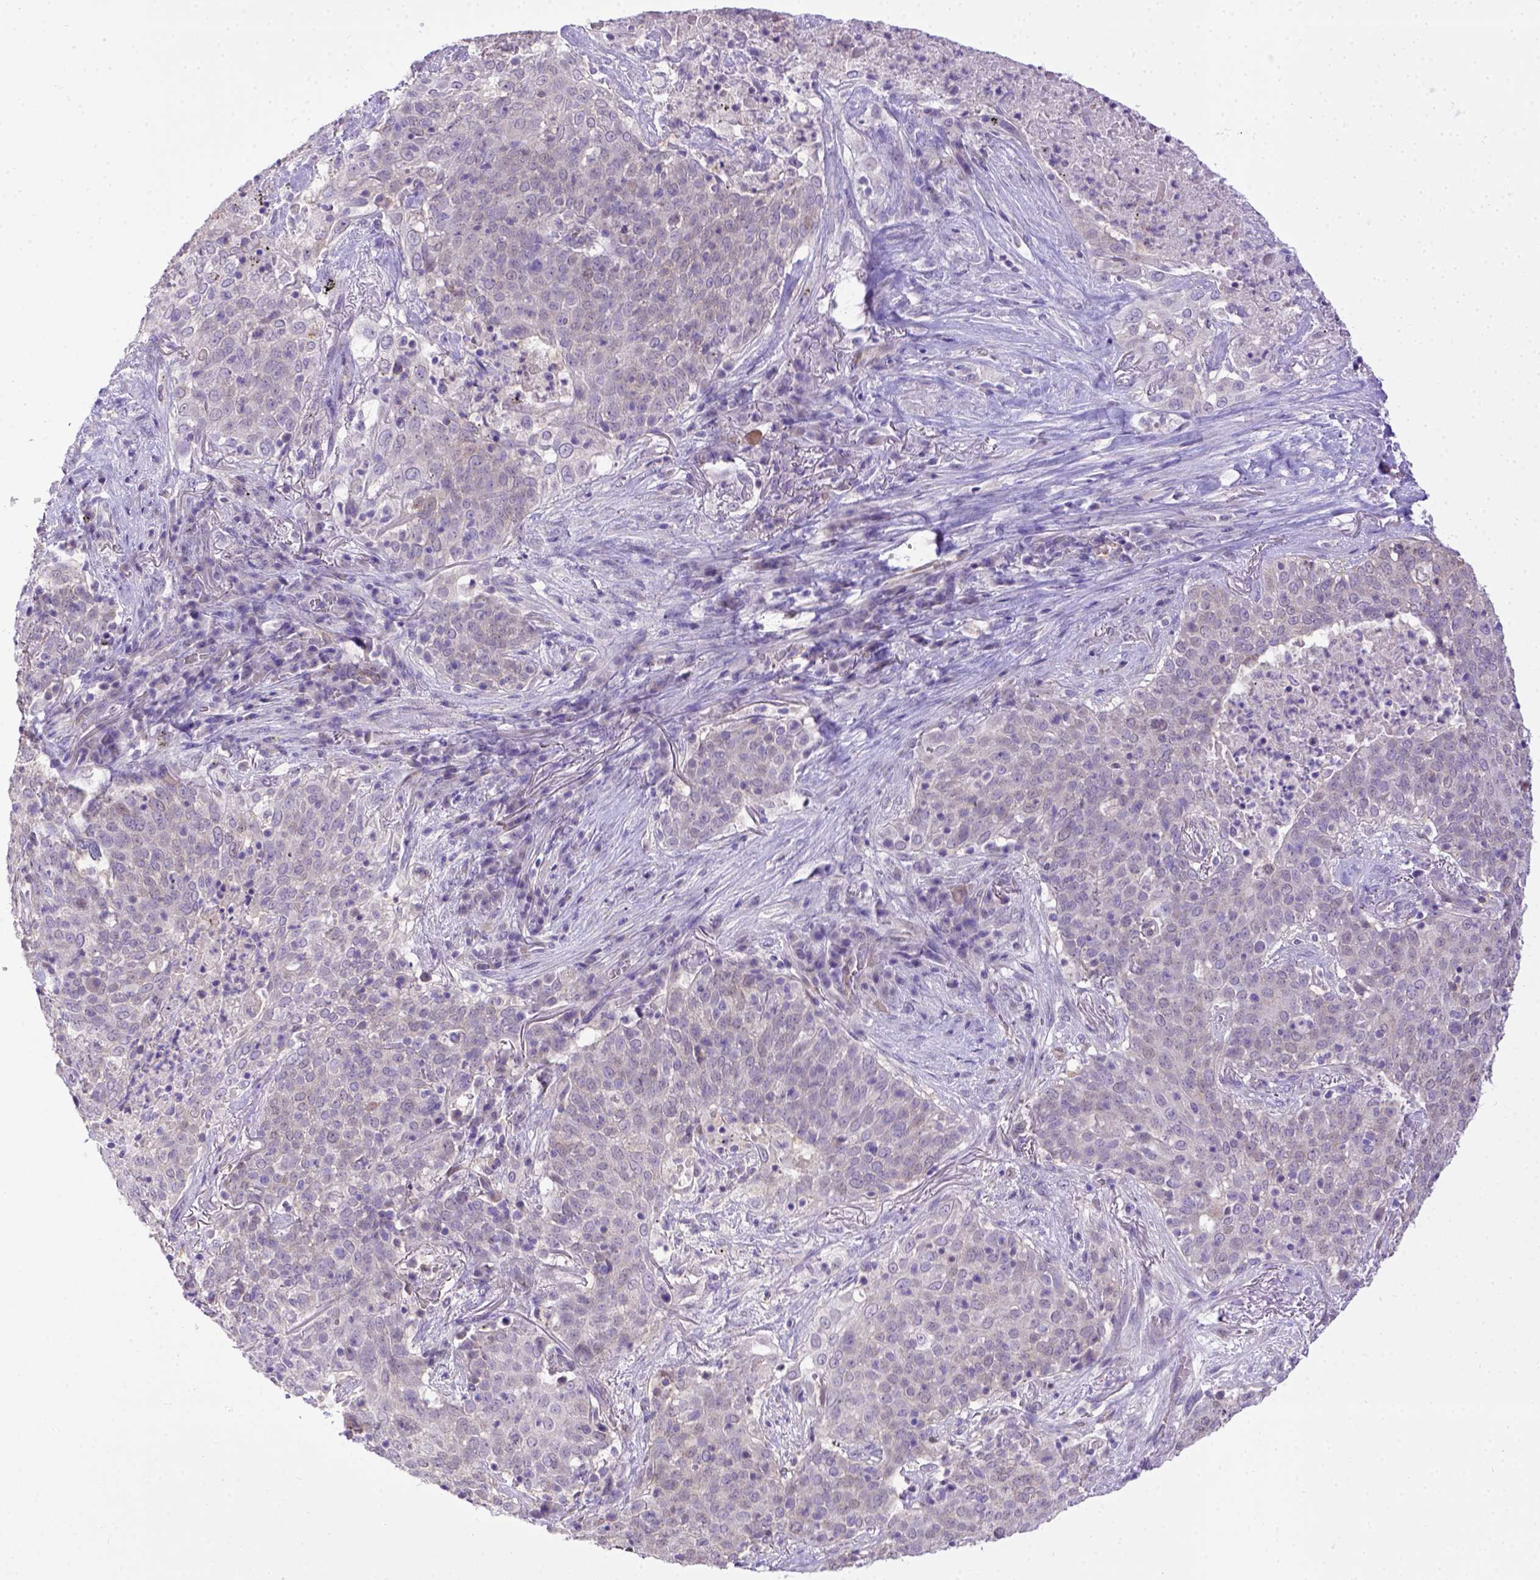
{"staining": {"intensity": "negative", "quantity": "none", "location": "none"}, "tissue": "lung cancer", "cell_type": "Tumor cells", "image_type": "cancer", "snomed": [{"axis": "morphology", "description": "Squamous cell carcinoma, NOS"}, {"axis": "topography", "description": "Lung"}], "caption": "A high-resolution photomicrograph shows IHC staining of squamous cell carcinoma (lung), which shows no significant staining in tumor cells. (DAB (3,3'-diaminobenzidine) immunohistochemistry (IHC) visualized using brightfield microscopy, high magnification).", "gene": "BTN1A1", "patient": {"sex": "male", "age": 82}}